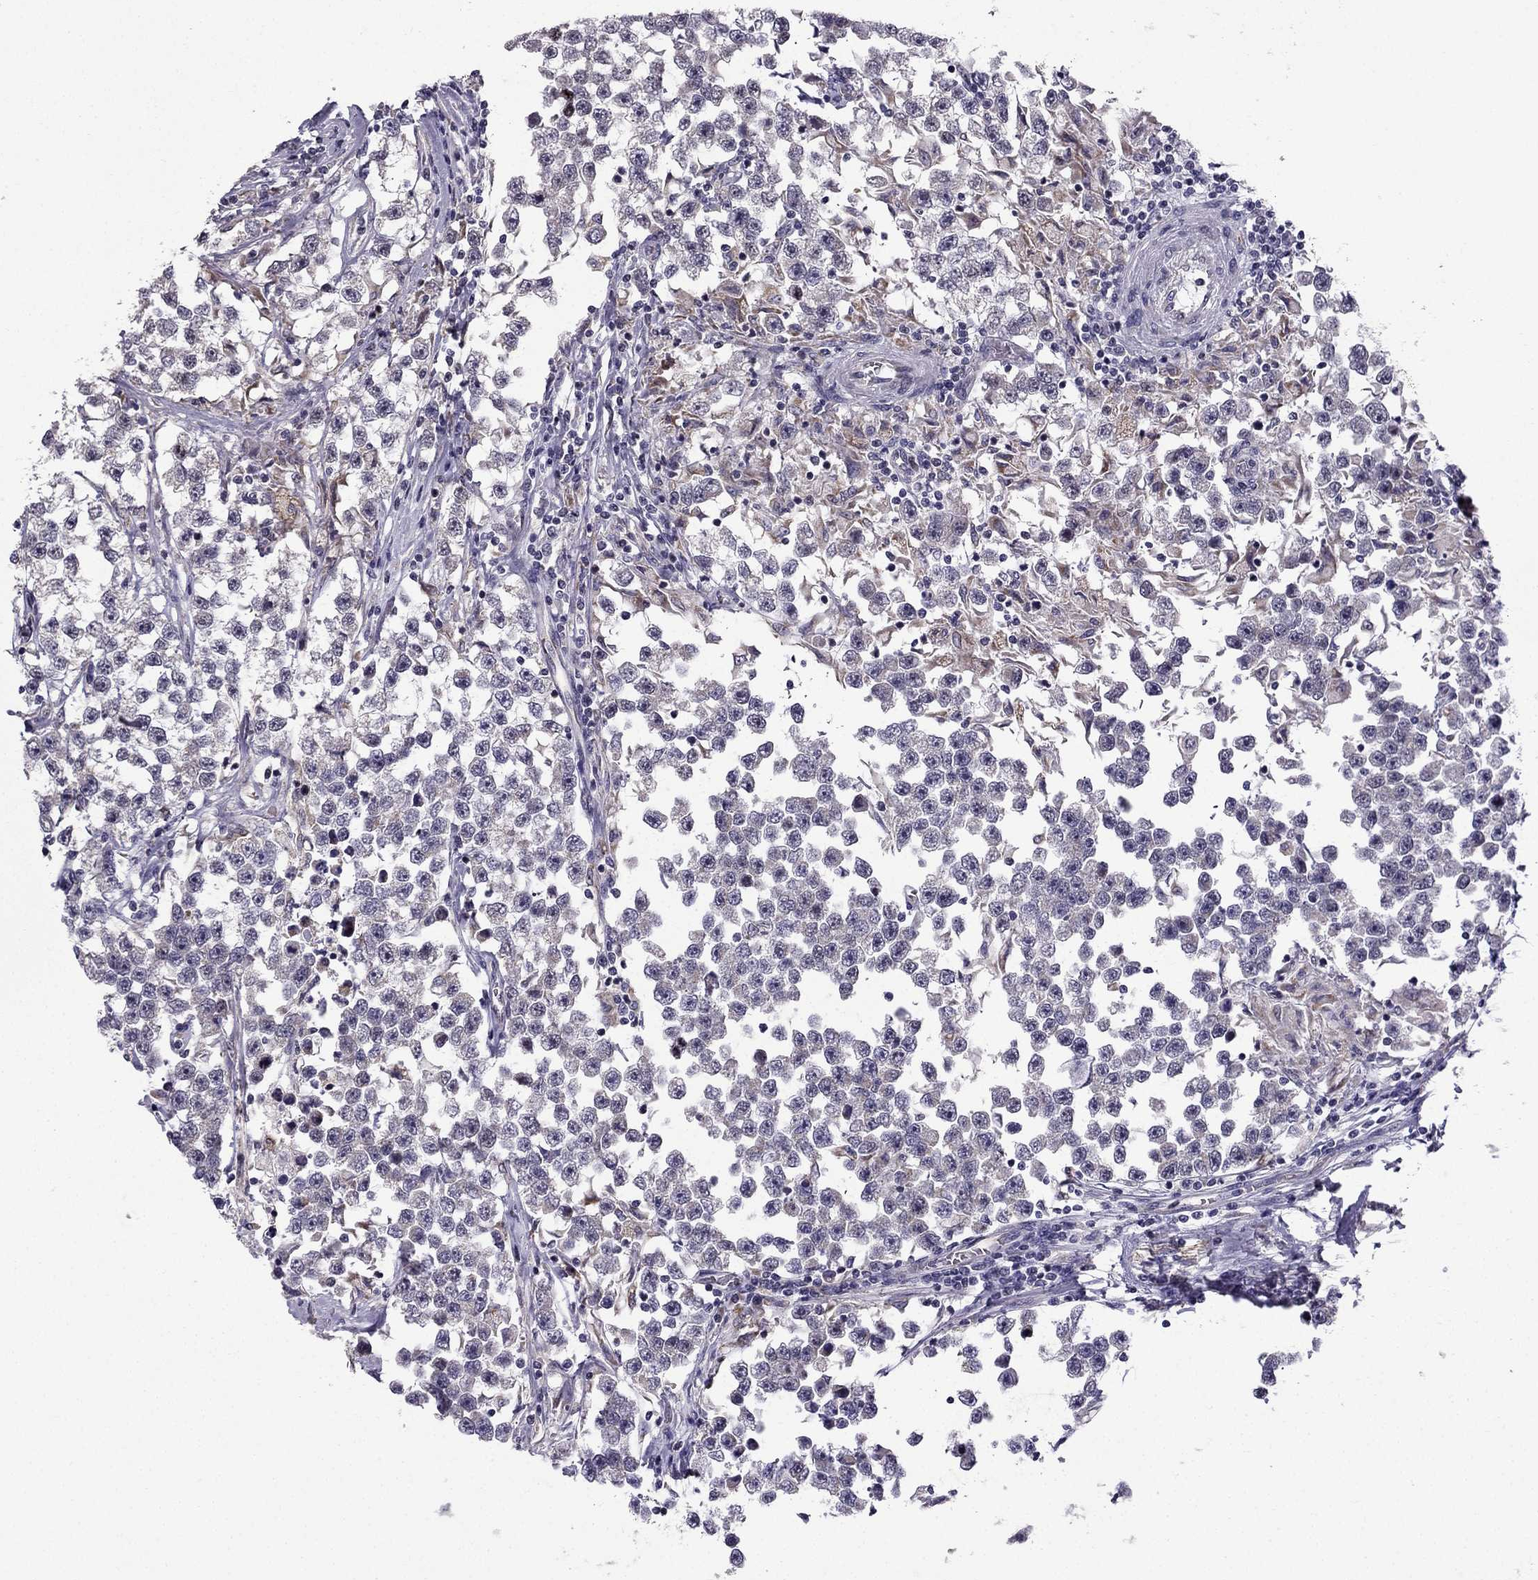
{"staining": {"intensity": "weak", "quantity": "25%-75%", "location": "cytoplasmic/membranous"}, "tissue": "testis cancer", "cell_type": "Tumor cells", "image_type": "cancer", "snomed": [{"axis": "morphology", "description": "Seminoma, NOS"}, {"axis": "topography", "description": "Testis"}], "caption": "Immunohistochemical staining of human seminoma (testis) demonstrates low levels of weak cytoplasmic/membranous protein staining in about 25%-75% of tumor cells.", "gene": "SLC6A2", "patient": {"sex": "male", "age": 46}}